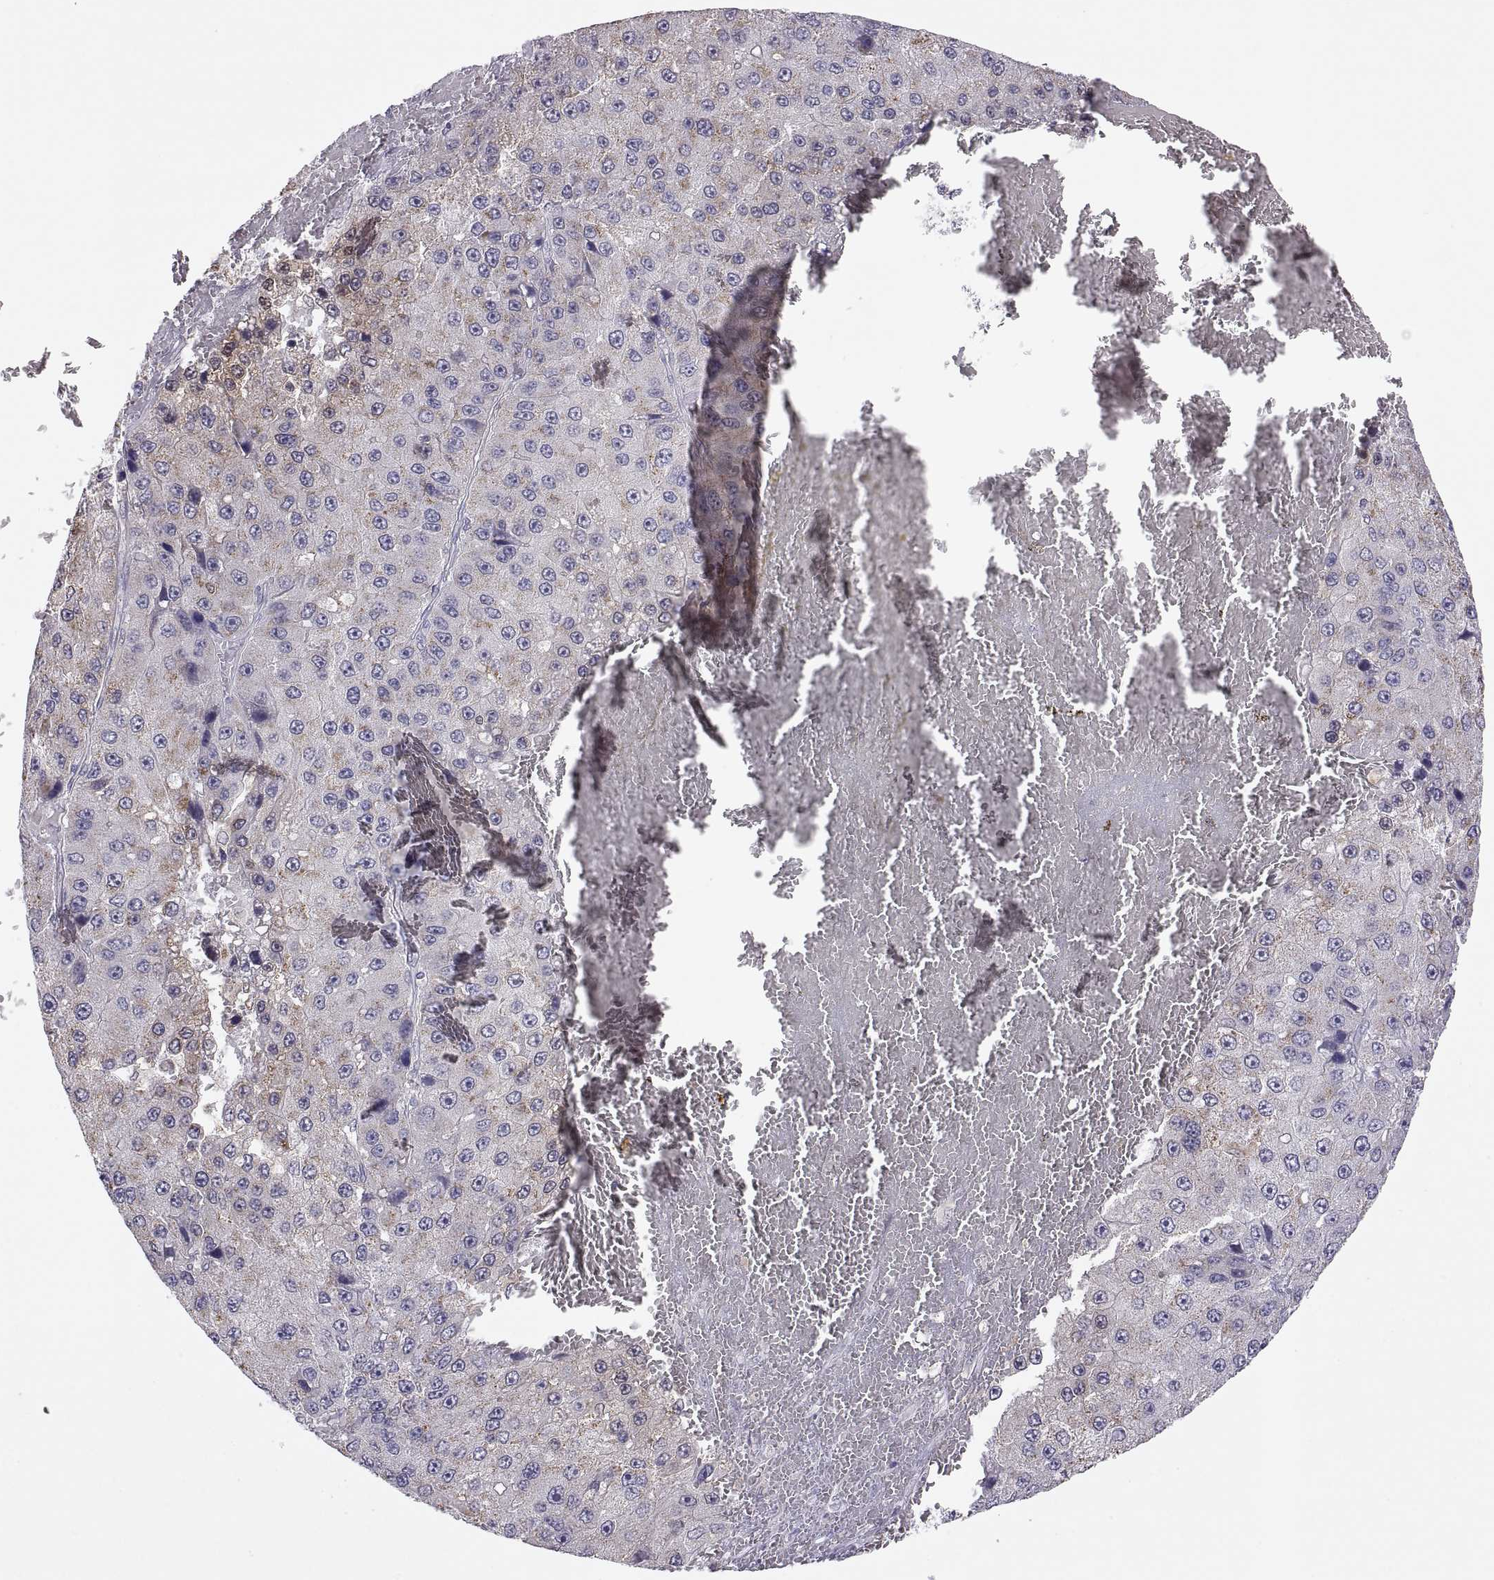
{"staining": {"intensity": "negative", "quantity": "none", "location": "none"}, "tissue": "liver cancer", "cell_type": "Tumor cells", "image_type": "cancer", "snomed": [{"axis": "morphology", "description": "Carcinoma, Hepatocellular, NOS"}, {"axis": "topography", "description": "Liver"}], "caption": "Liver cancer was stained to show a protein in brown. There is no significant staining in tumor cells. (Immunohistochemistry, brightfield microscopy, high magnification).", "gene": "FGF9", "patient": {"sex": "female", "age": 73}}